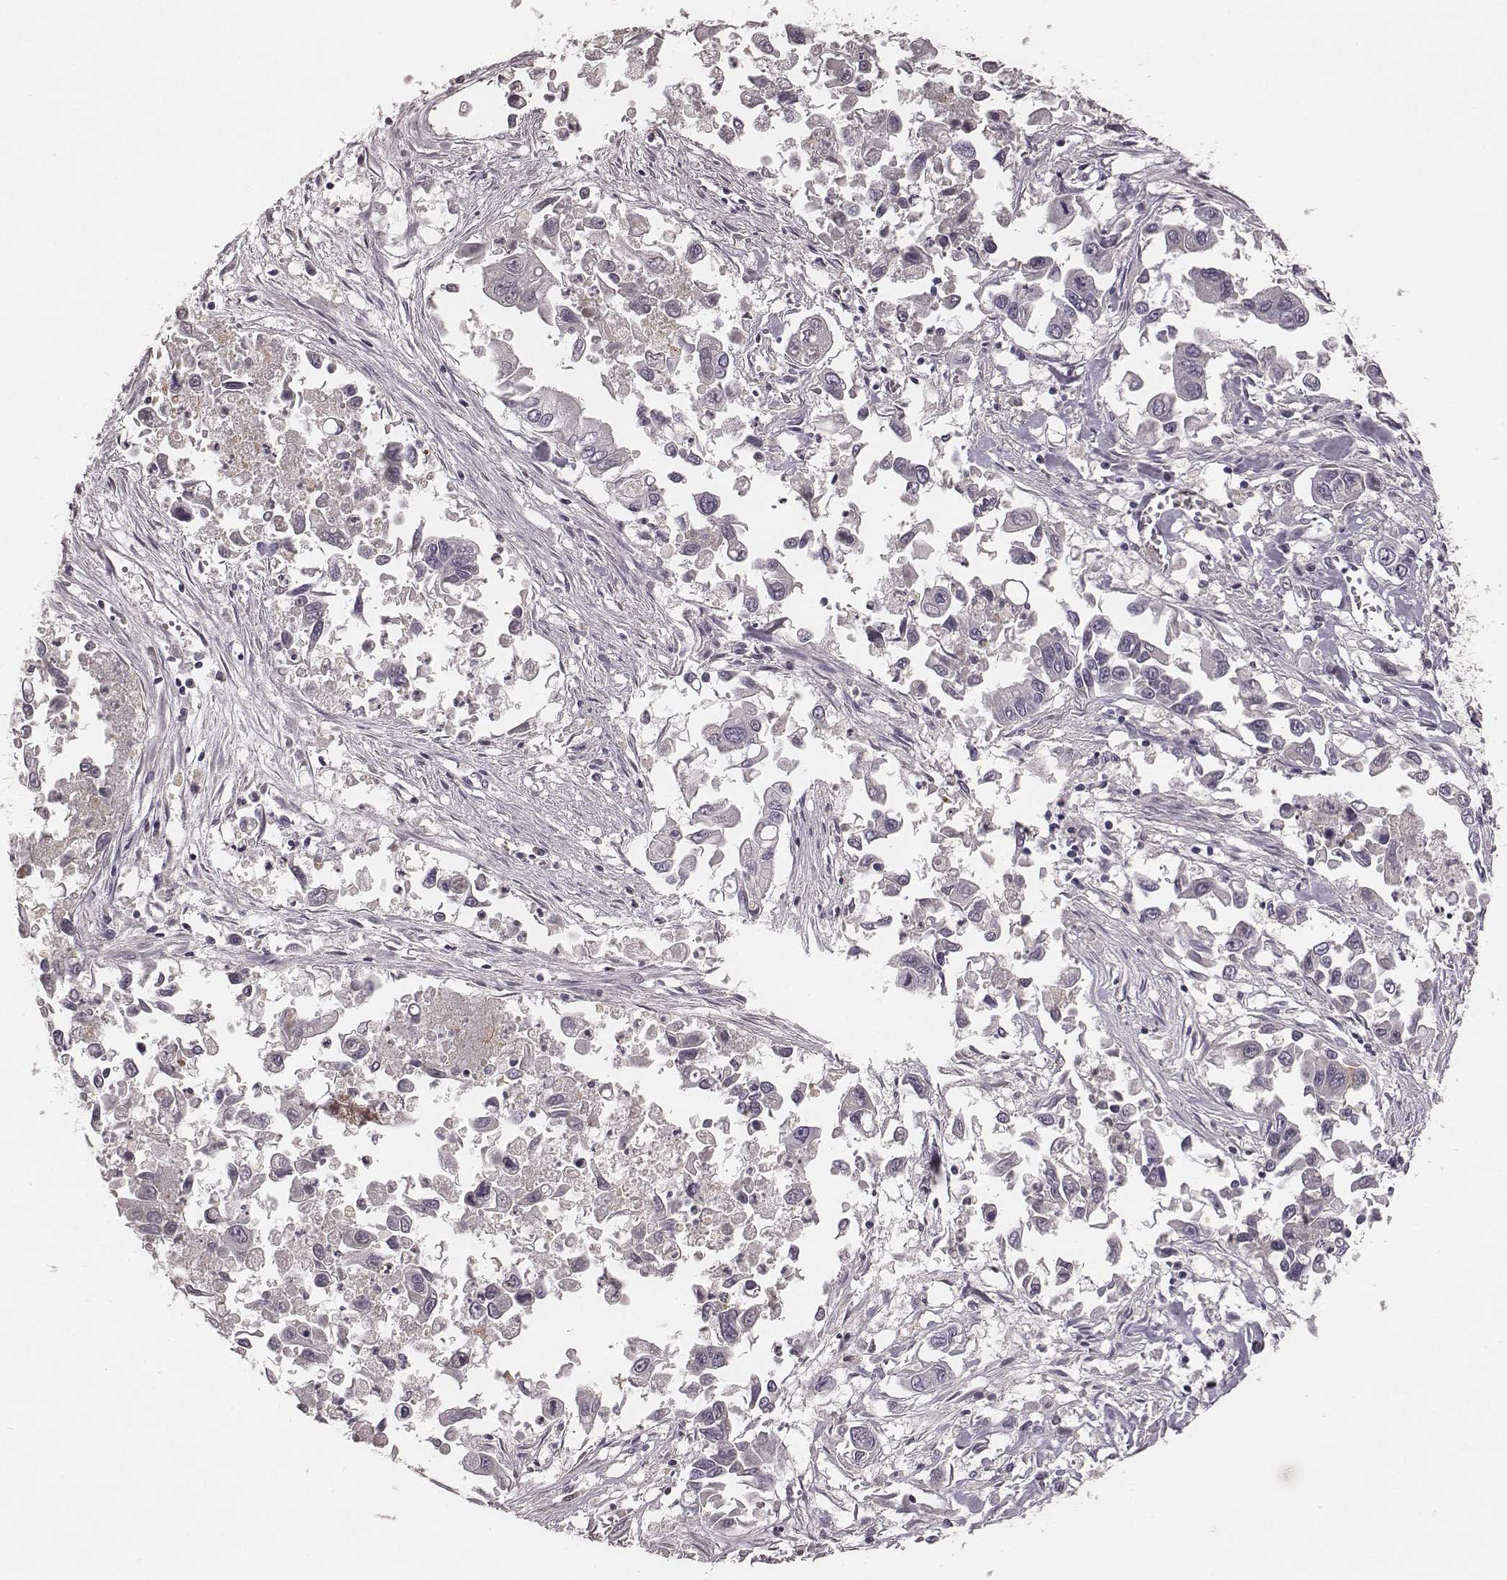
{"staining": {"intensity": "negative", "quantity": "none", "location": "none"}, "tissue": "pancreatic cancer", "cell_type": "Tumor cells", "image_type": "cancer", "snomed": [{"axis": "morphology", "description": "Adenocarcinoma, NOS"}, {"axis": "topography", "description": "Pancreas"}], "caption": "An image of human pancreatic cancer is negative for staining in tumor cells.", "gene": "P2RX5", "patient": {"sex": "female", "age": 83}}